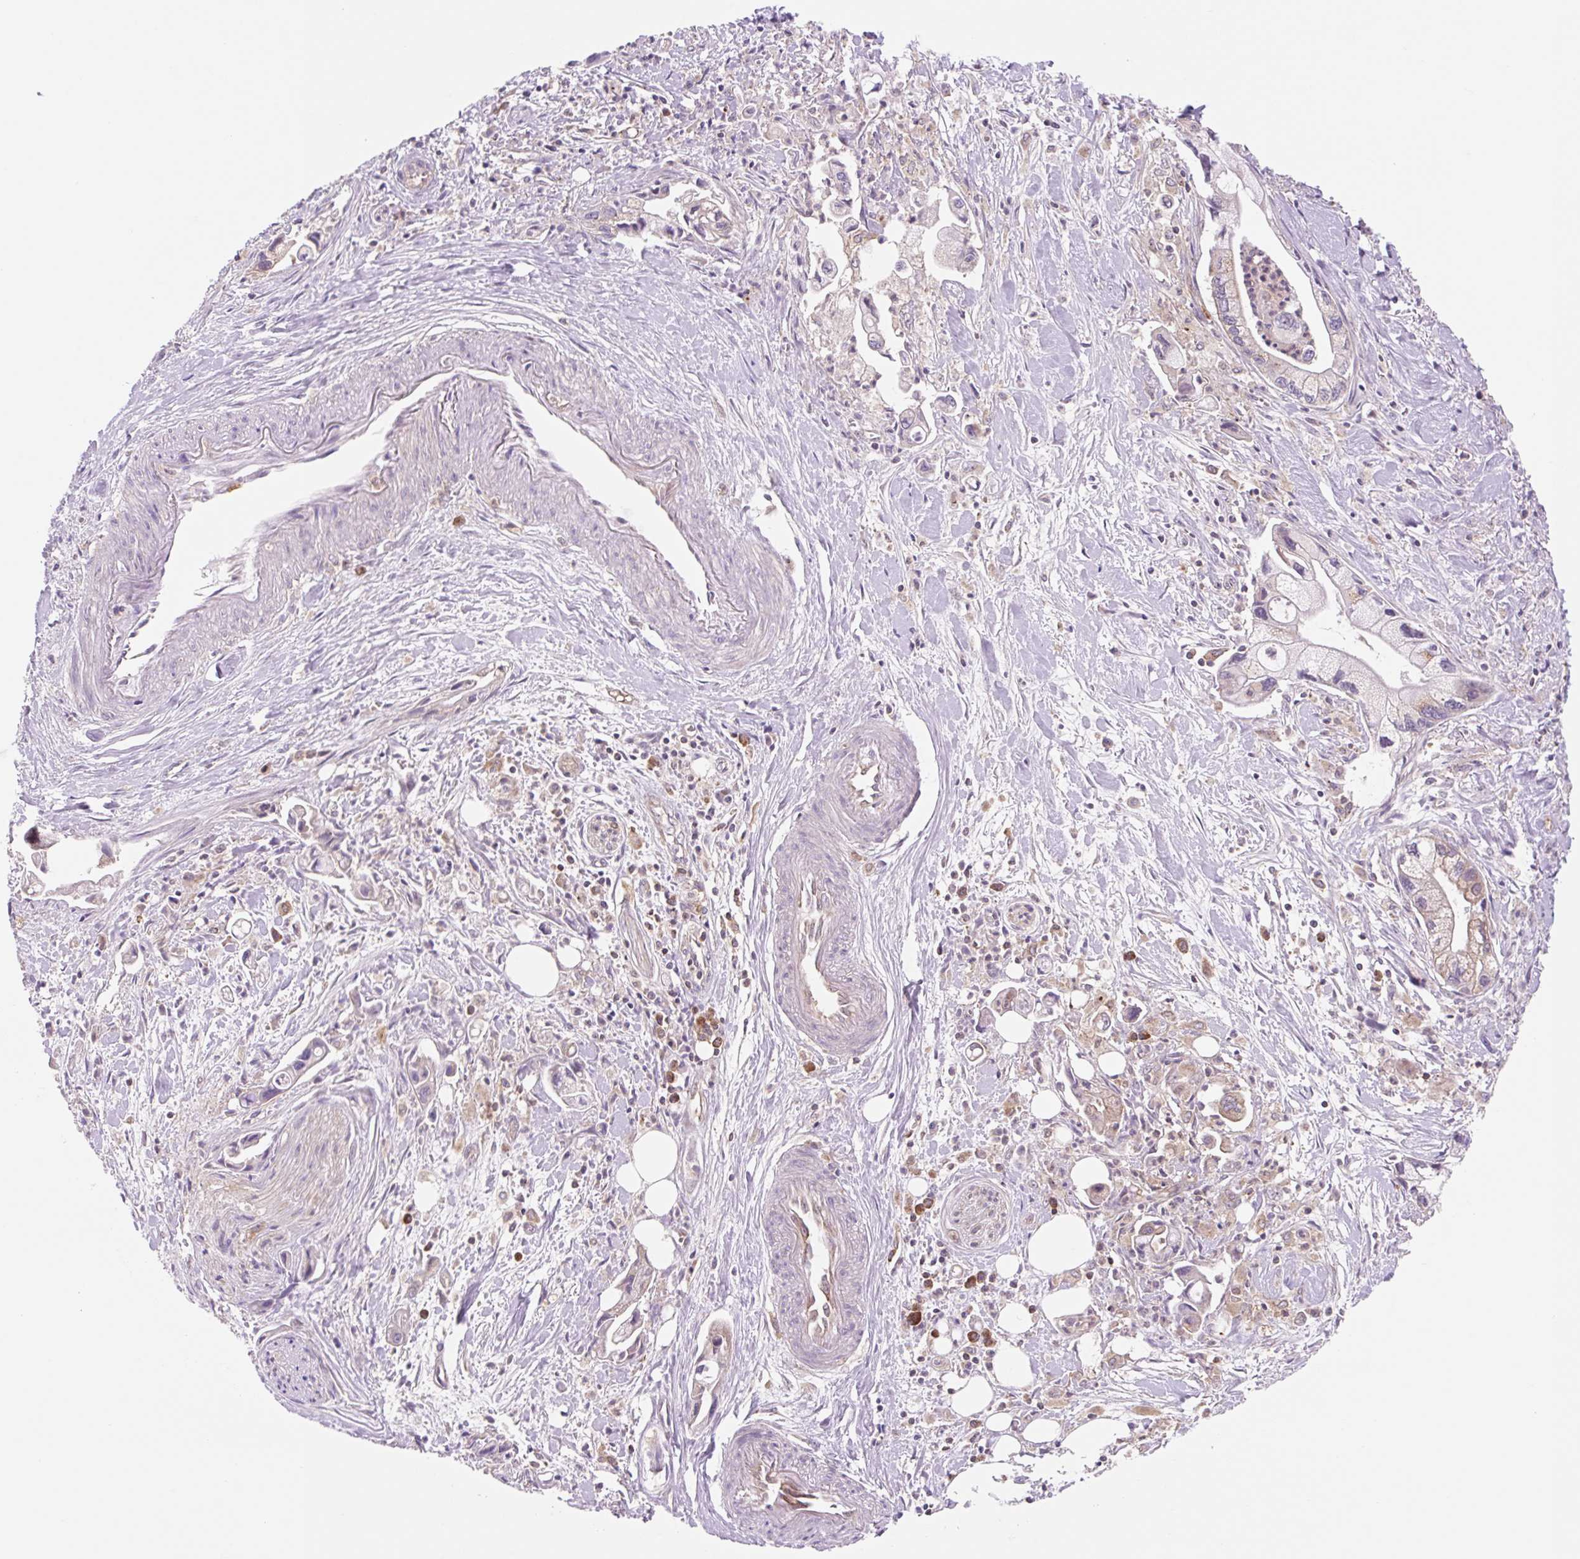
{"staining": {"intensity": "weak", "quantity": "<25%", "location": "cytoplasmic/membranous"}, "tissue": "pancreatic cancer", "cell_type": "Tumor cells", "image_type": "cancer", "snomed": [{"axis": "morphology", "description": "Adenocarcinoma, NOS"}, {"axis": "topography", "description": "Pancreas"}], "caption": "Pancreatic cancer (adenocarcinoma) was stained to show a protein in brown. There is no significant expression in tumor cells.", "gene": "VPS4A", "patient": {"sex": "male", "age": 61}}